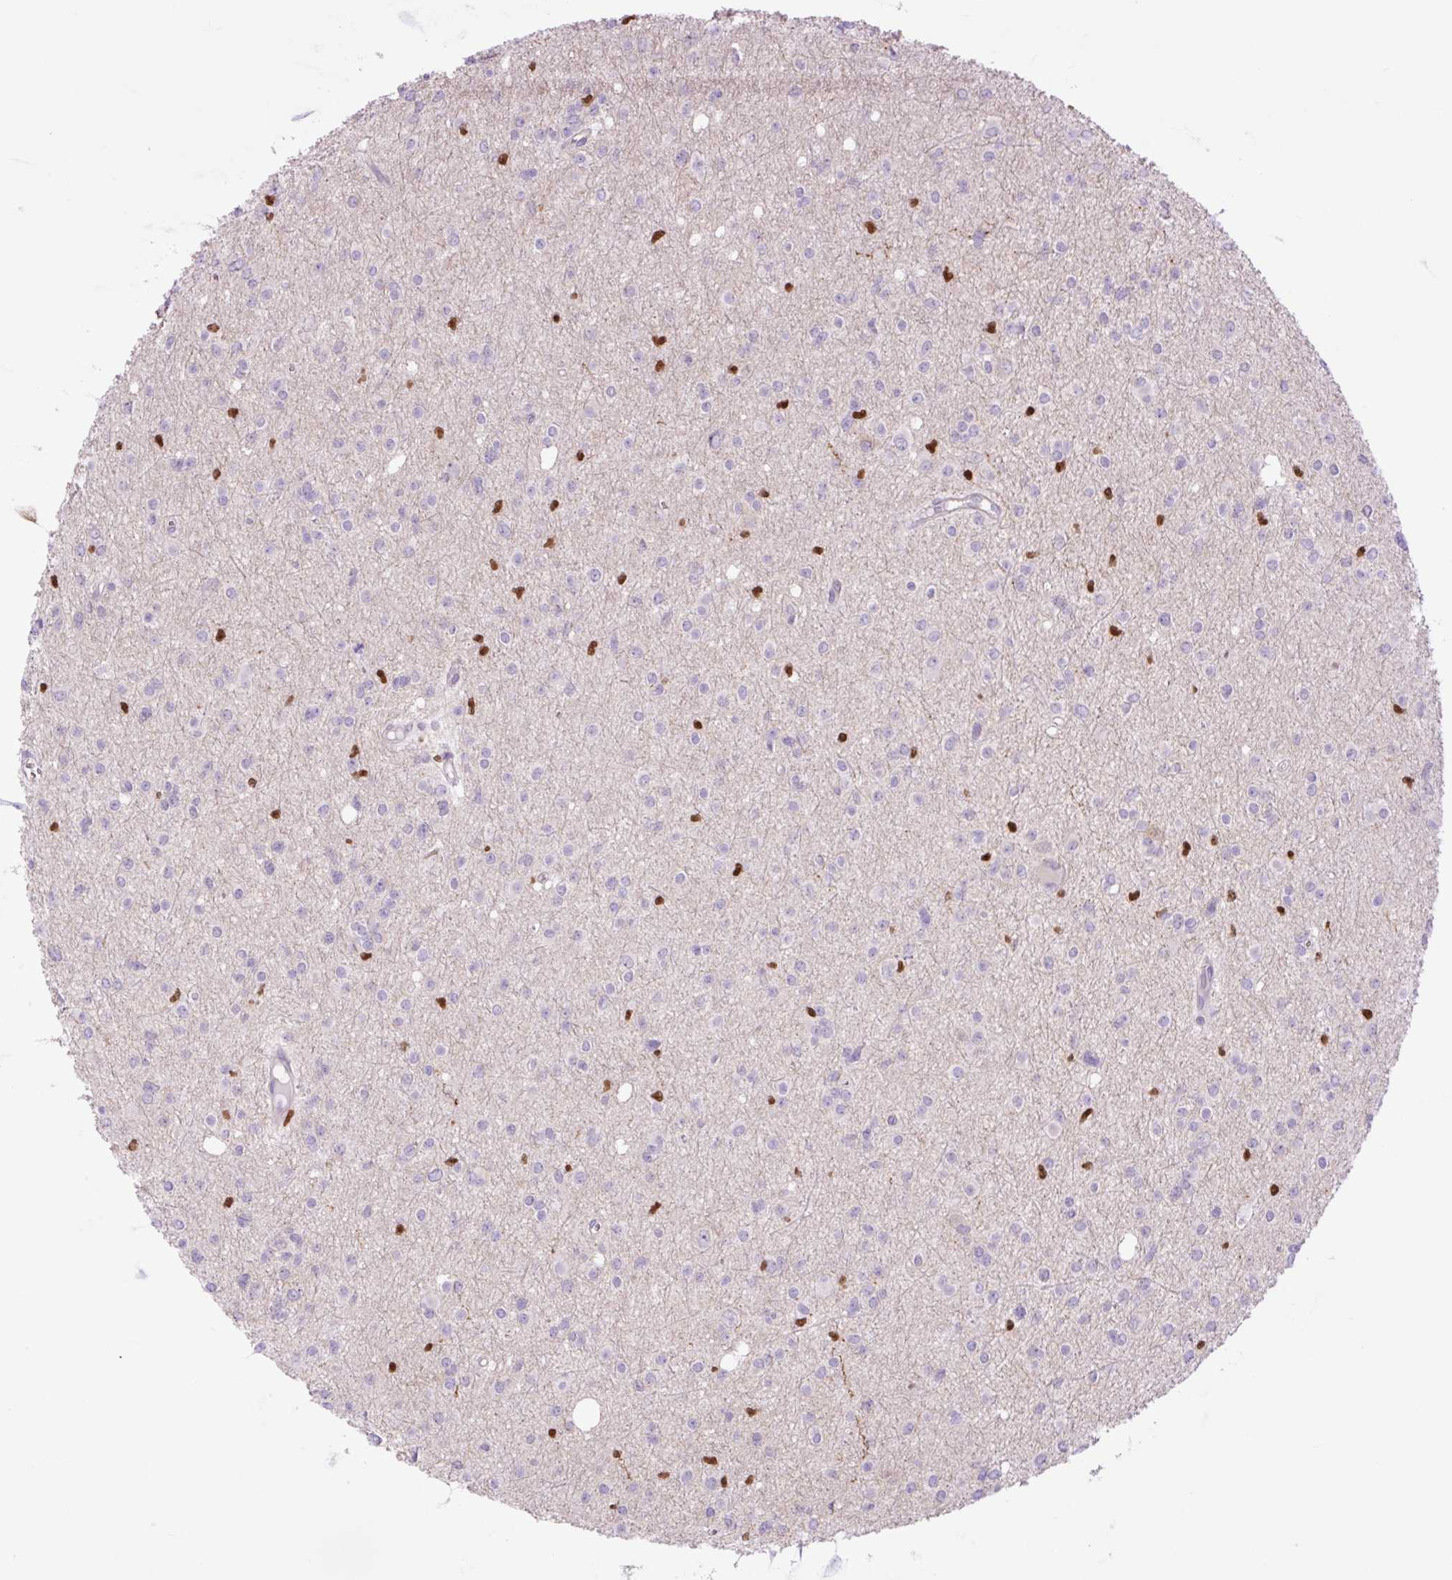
{"staining": {"intensity": "negative", "quantity": "none", "location": "none"}, "tissue": "glioma", "cell_type": "Tumor cells", "image_type": "cancer", "snomed": [{"axis": "morphology", "description": "Glioma, malignant, High grade"}, {"axis": "topography", "description": "Brain"}], "caption": "This histopathology image is of malignant high-grade glioma stained with immunohistochemistry to label a protein in brown with the nuclei are counter-stained blue. There is no staining in tumor cells.", "gene": "SPI1", "patient": {"sex": "male", "age": 23}}